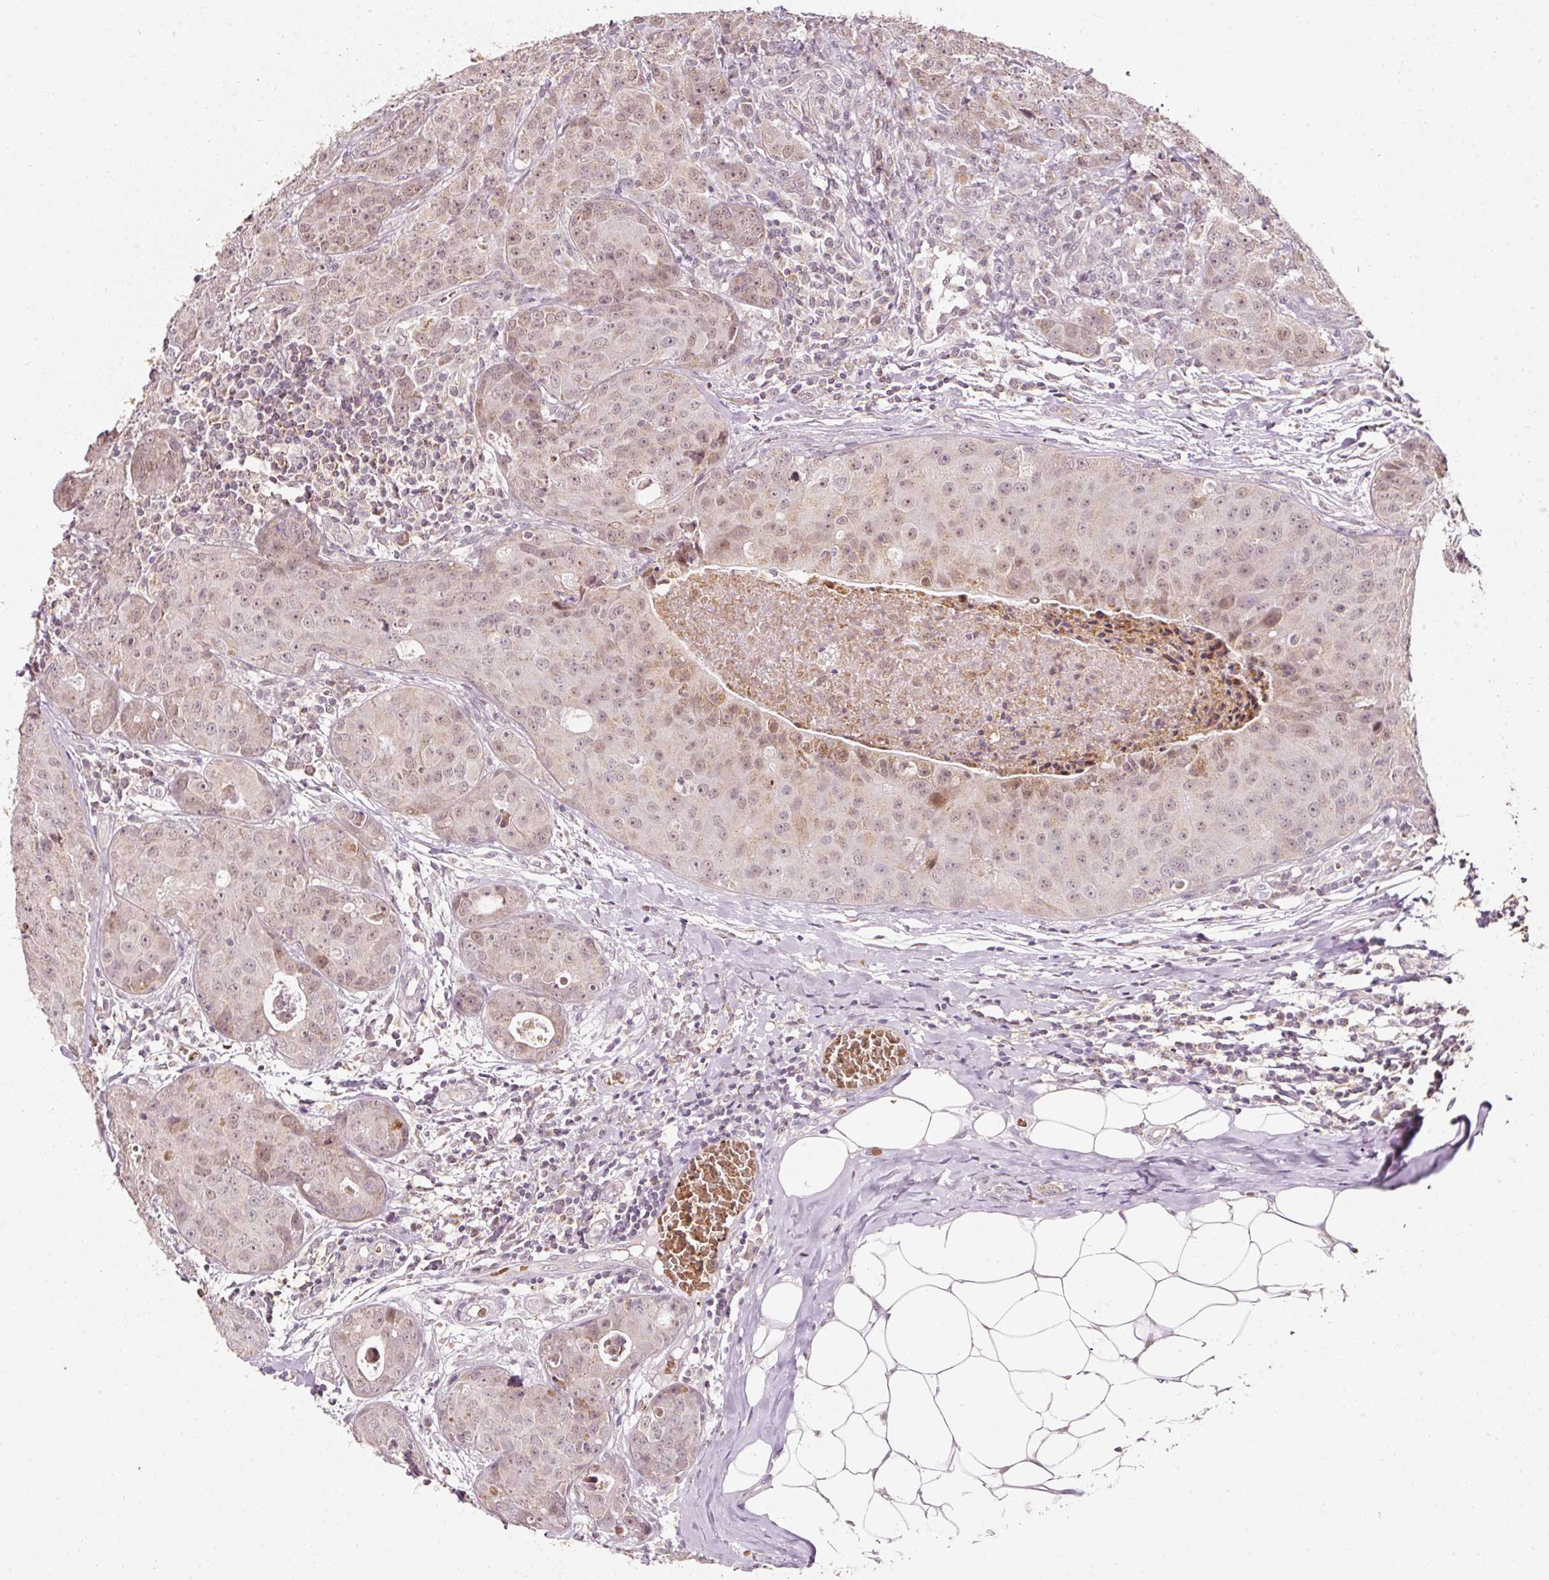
{"staining": {"intensity": "weak", "quantity": ">75%", "location": "nuclear"}, "tissue": "breast cancer", "cell_type": "Tumor cells", "image_type": "cancer", "snomed": [{"axis": "morphology", "description": "Duct carcinoma"}, {"axis": "topography", "description": "Breast"}], "caption": "Protein staining displays weak nuclear staining in approximately >75% of tumor cells in breast cancer.", "gene": "ZNF460", "patient": {"sex": "female", "age": 43}}